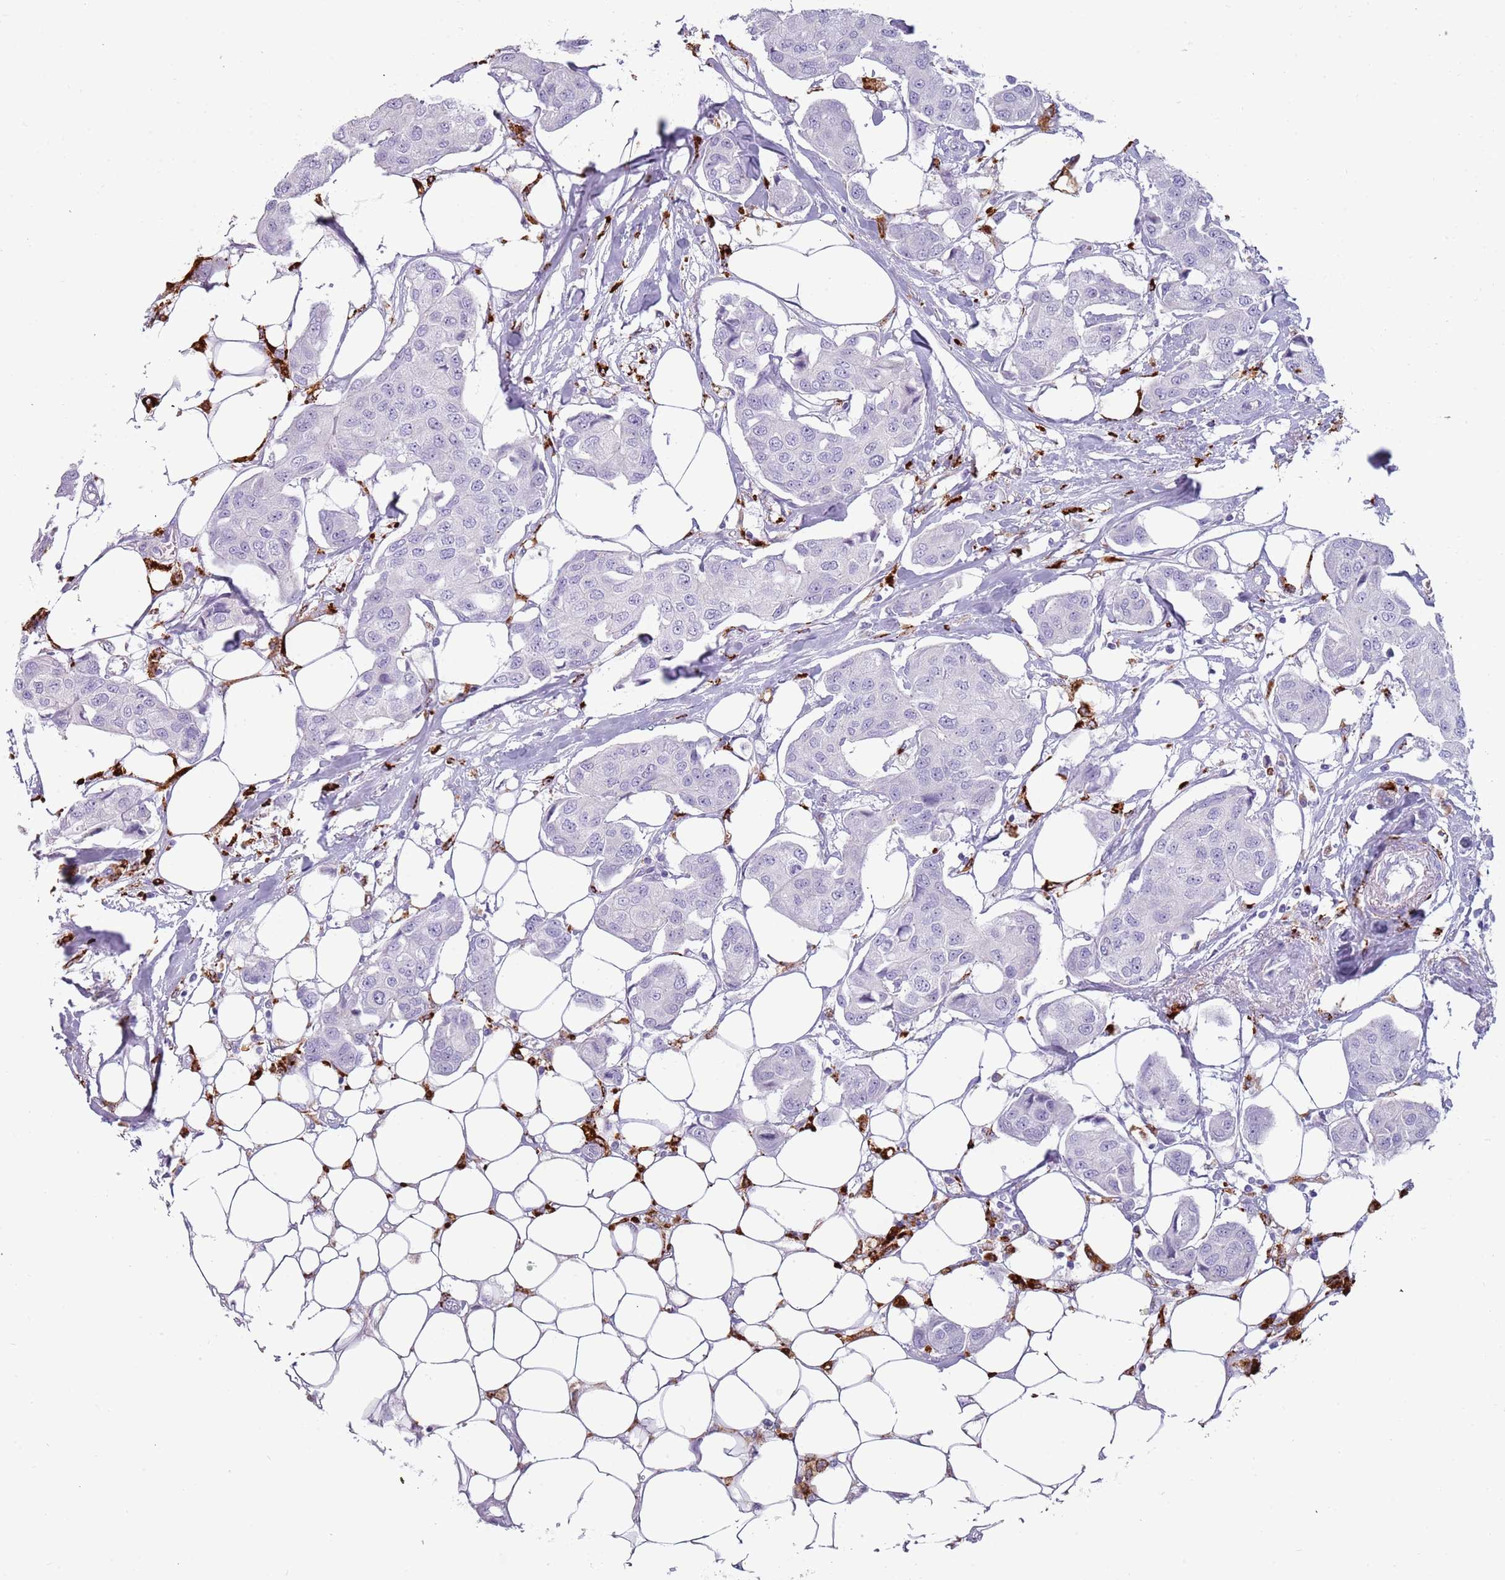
{"staining": {"intensity": "negative", "quantity": "none", "location": "none"}, "tissue": "breast cancer", "cell_type": "Tumor cells", "image_type": "cancer", "snomed": [{"axis": "morphology", "description": "Duct carcinoma"}, {"axis": "topography", "description": "Breast"}, {"axis": "topography", "description": "Lymph node"}], "caption": "Intraductal carcinoma (breast) stained for a protein using immunohistochemistry shows no expression tumor cells.", "gene": "NWD2", "patient": {"sex": "female", "age": 80}}